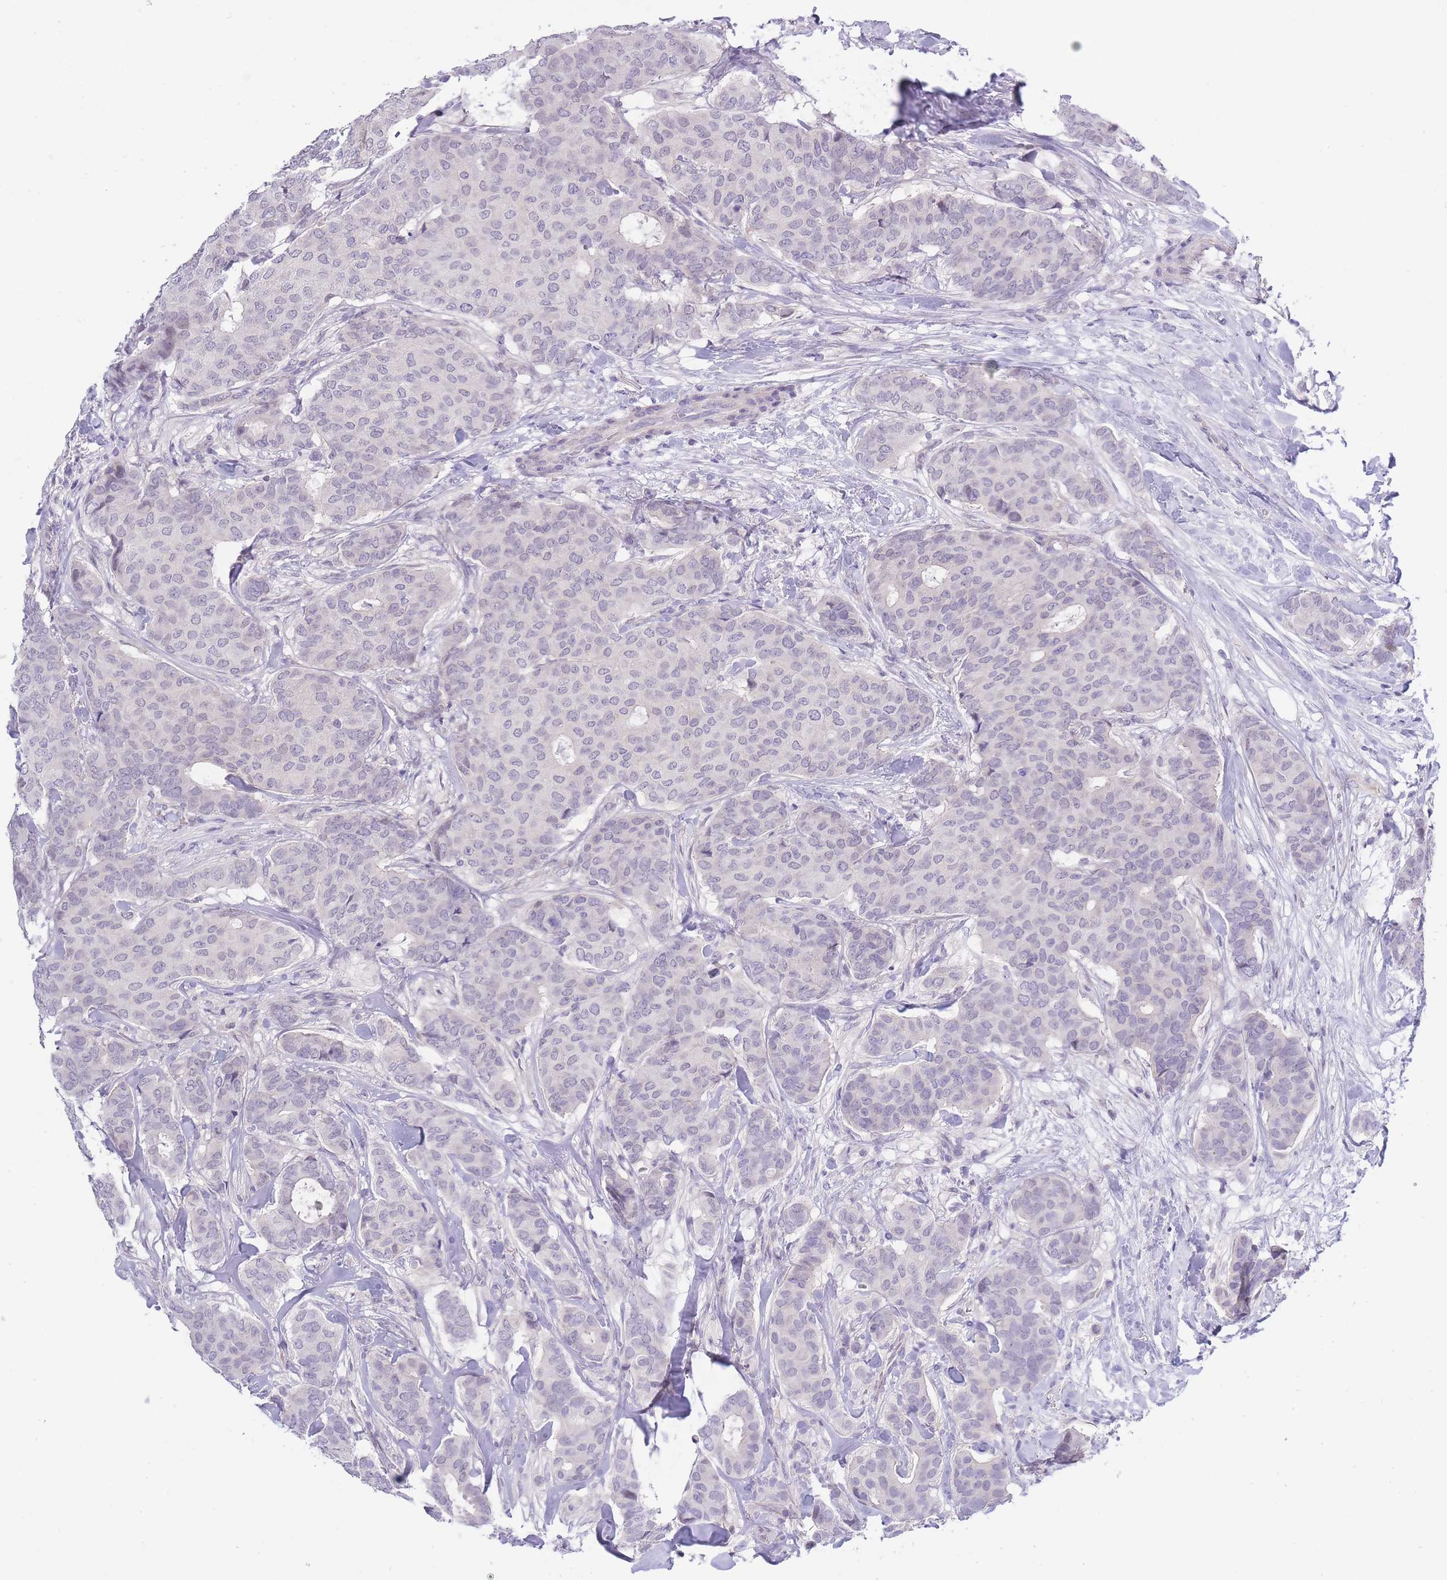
{"staining": {"intensity": "negative", "quantity": "none", "location": "none"}, "tissue": "breast cancer", "cell_type": "Tumor cells", "image_type": "cancer", "snomed": [{"axis": "morphology", "description": "Duct carcinoma"}, {"axis": "topography", "description": "Breast"}], "caption": "High power microscopy image of an immunohistochemistry (IHC) micrograph of intraductal carcinoma (breast), revealing no significant expression in tumor cells.", "gene": "PRR23B", "patient": {"sex": "female", "age": 75}}